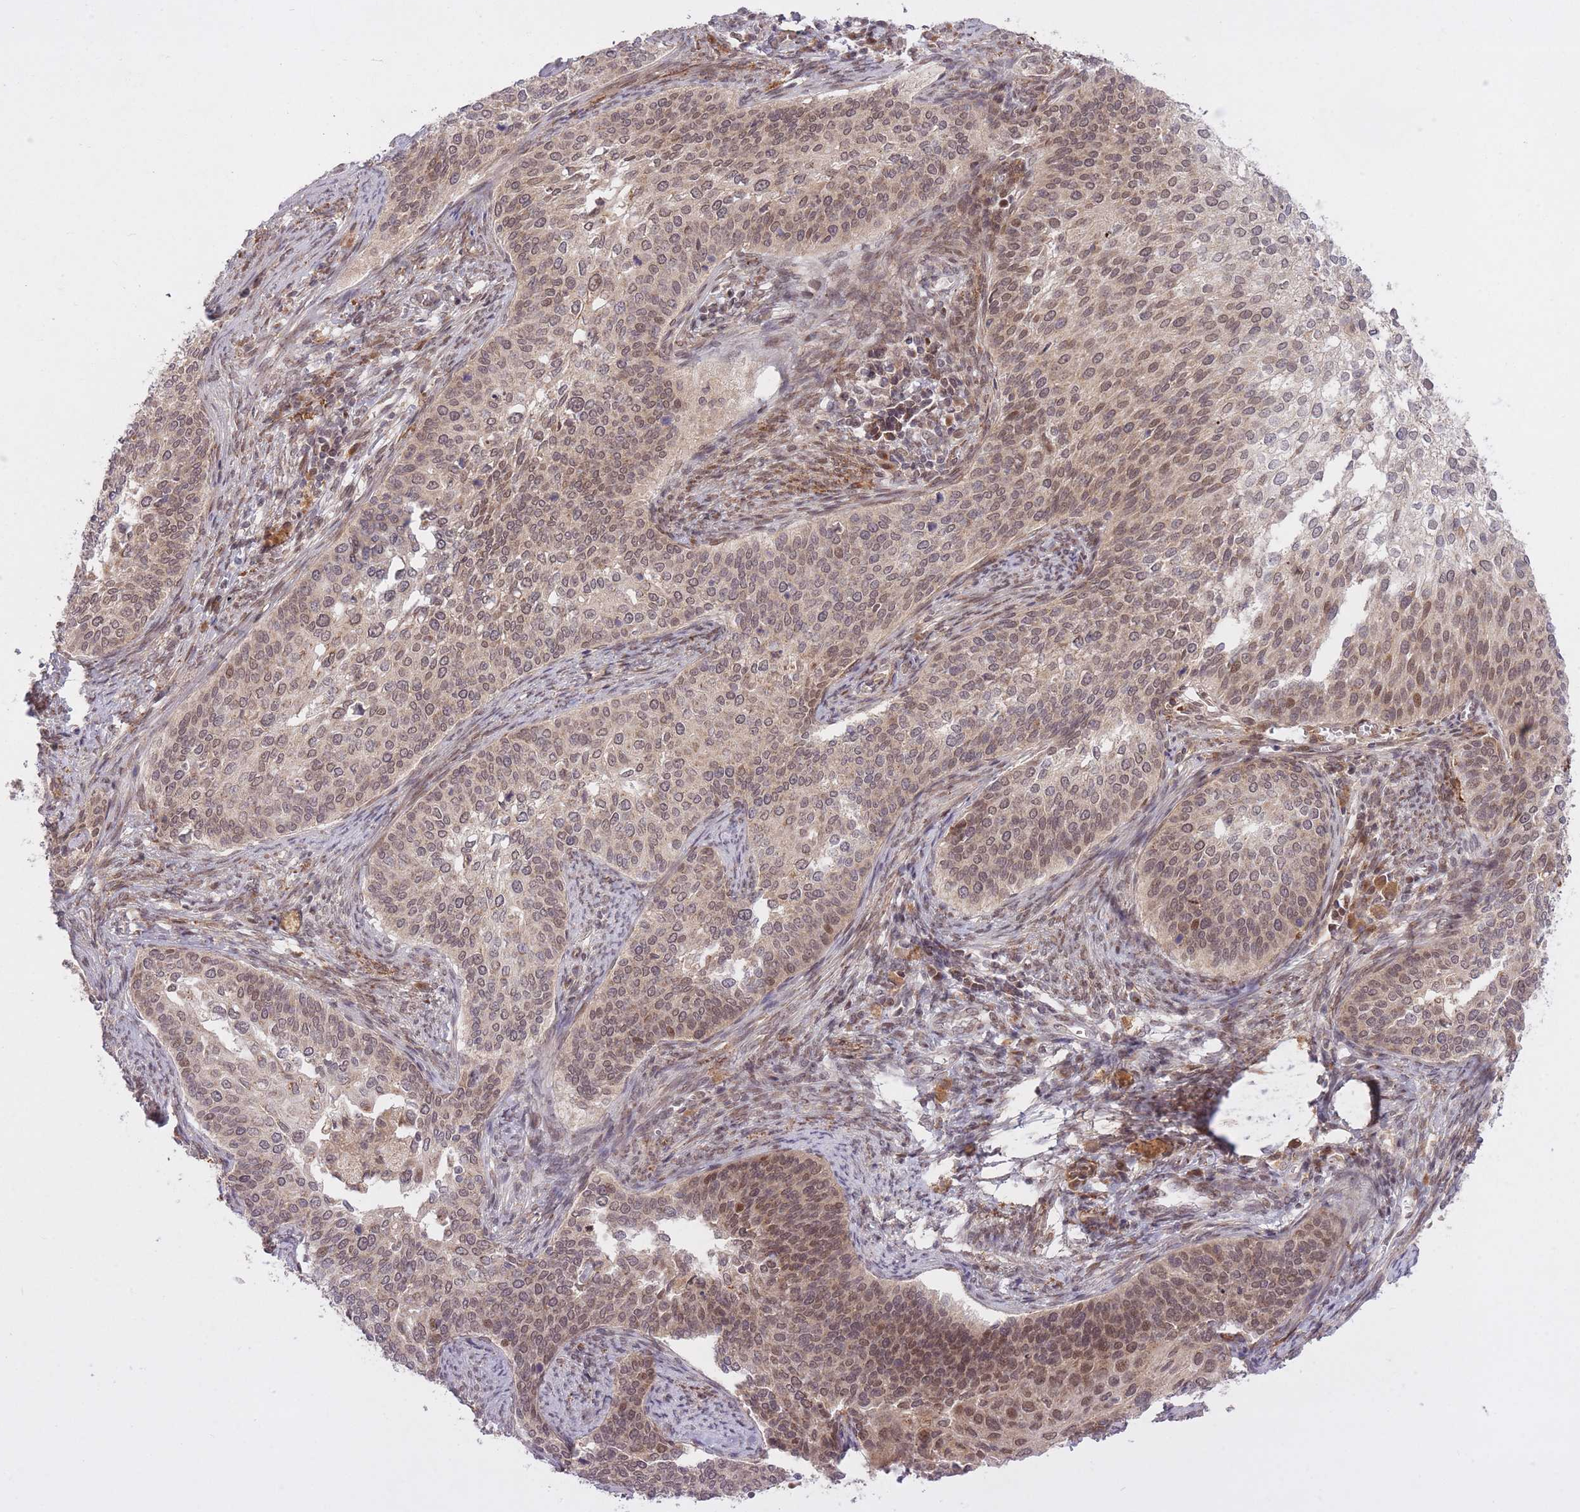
{"staining": {"intensity": "moderate", "quantity": "25%-75%", "location": "cytoplasmic/membranous,nuclear"}, "tissue": "cervical cancer", "cell_type": "Tumor cells", "image_type": "cancer", "snomed": [{"axis": "morphology", "description": "Squamous cell carcinoma, NOS"}, {"axis": "topography", "description": "Cervix"}], "caption": "This is a histology image of IHC staining of cervical cancer, which shows moderate positivity in the cytoplasmic/membranous and nuclear of tumor cells.", "gene": "ZNF391", "patient": {"sex": "female", "age": 44}}